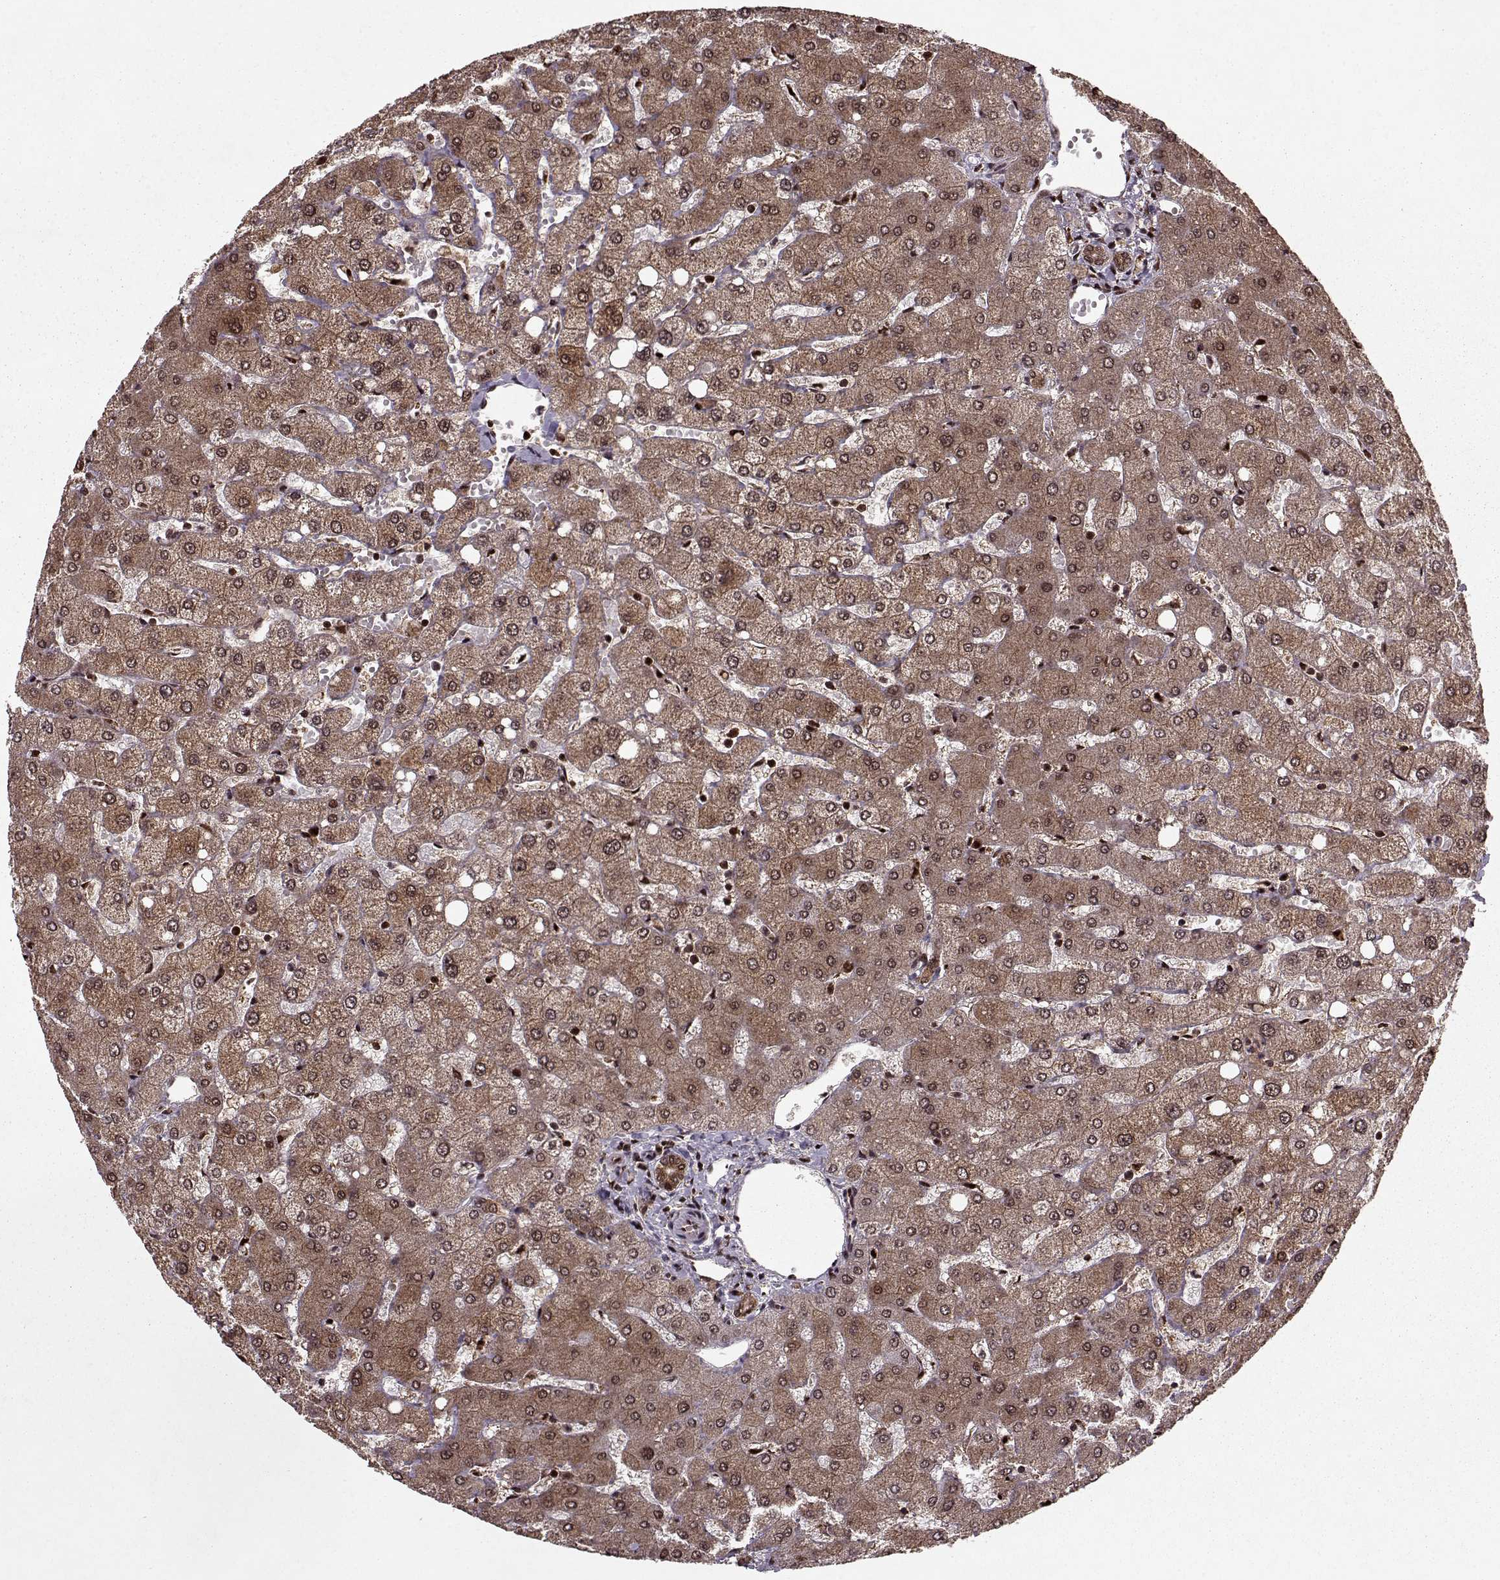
{"staining": {"intensity": "moderate", "quantity": ">75%", "location": "cytoplasmic/membranous"}, "tissue": "liver", "cell_type": "Cholangiocytes", "image_type": "normal", "snomed": [{"axis": "morphology", "description": "Normal tissue, NOS"}, {"axis": "topography", "description": "Liver"}], "caption": "The micrograph shows staining of benign liver, revealing moderate cytoplasmic/membranous protein expression (brown color) within cholangiocytes. Using DAB (brown) and hematoxylin (blue) stains, captured at high magnification using brightfield microscopy.", "gene": "PSMA7", "patient": {"sex": "female", "age": 54}}